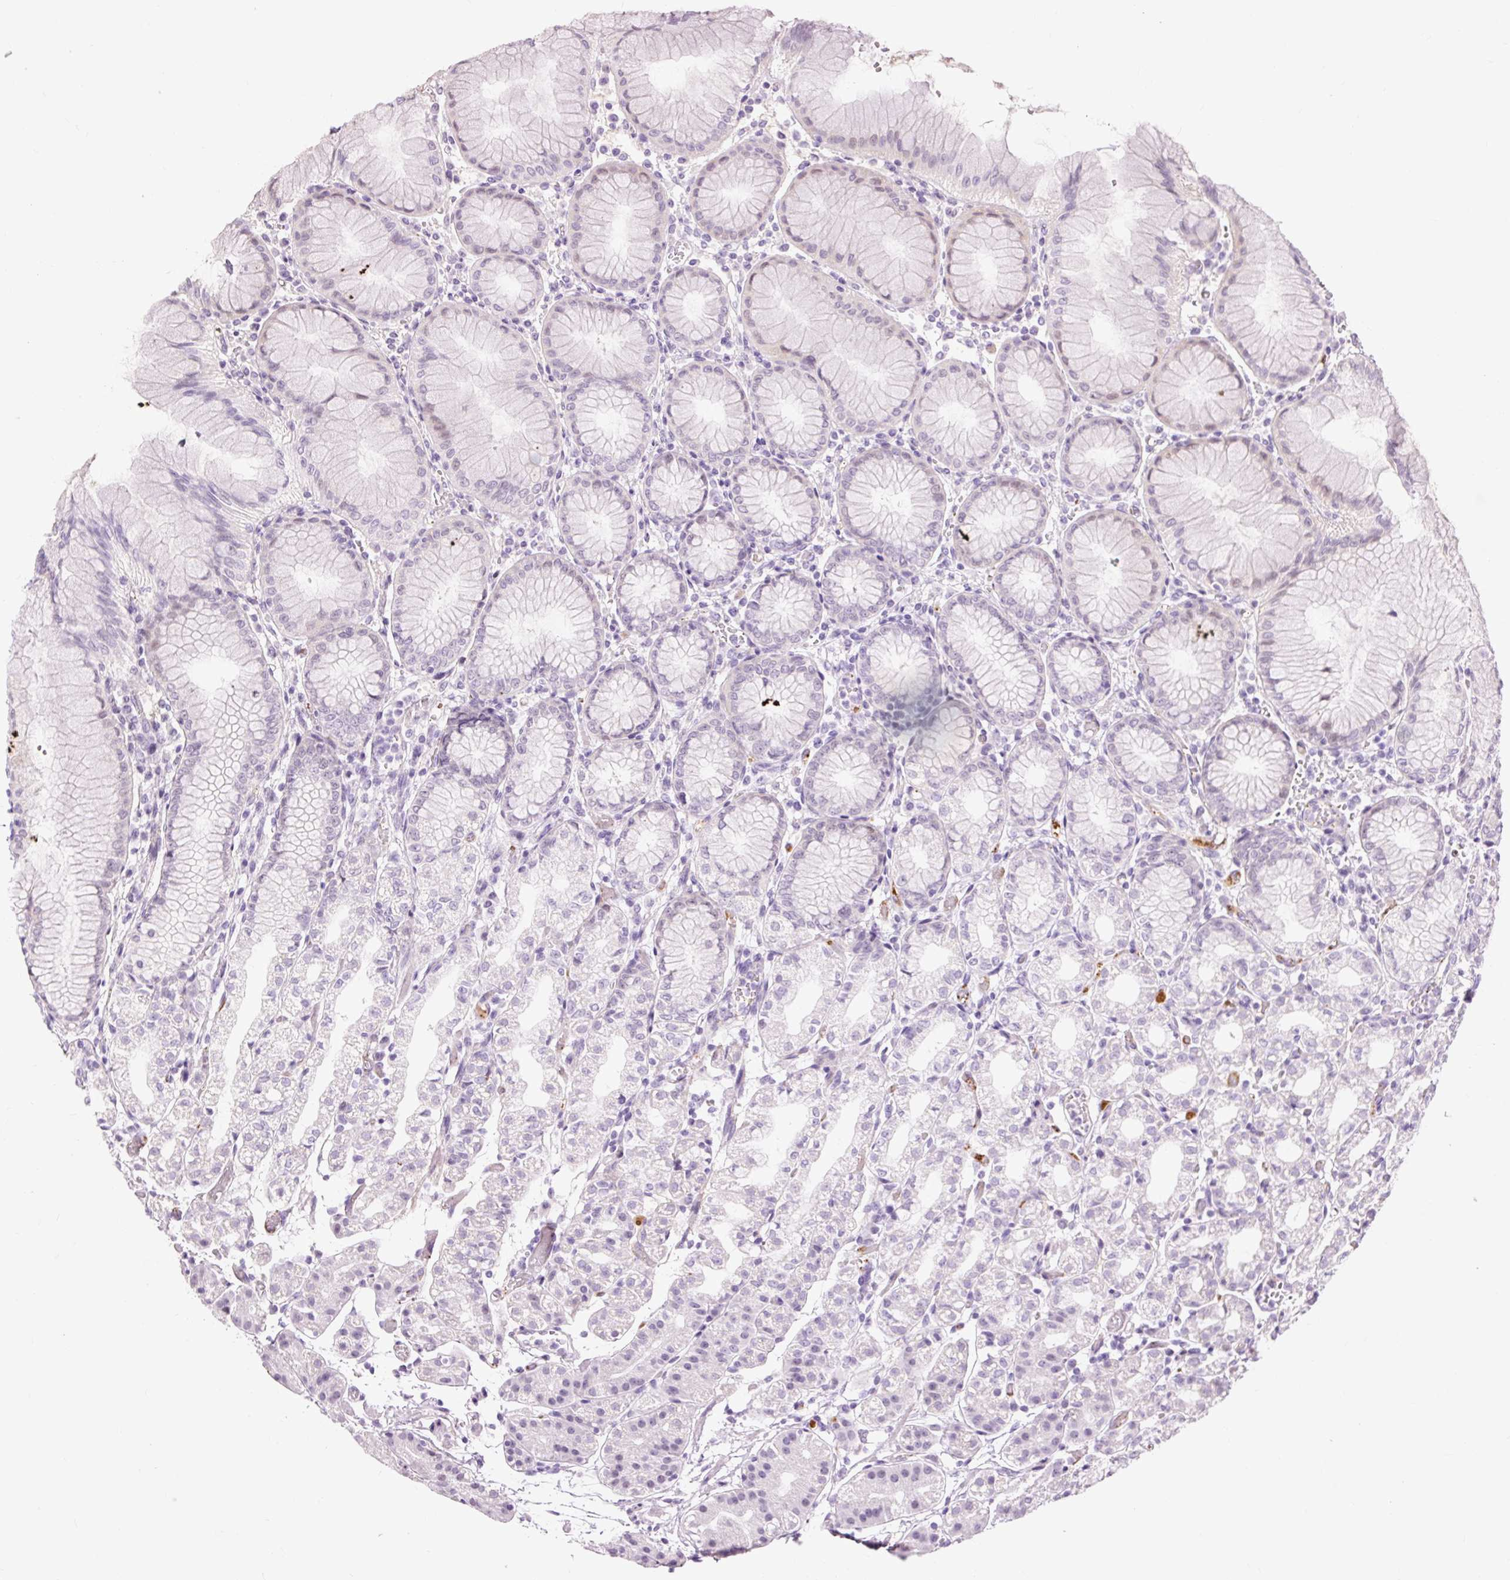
{"staining": {"intensity": "moderate", "quantity": "<25%", "location": "nuclear"}, "tissue": "stomach", "cell_type": "Glandular cells", "image_type": "normal", "snomed": [{"axis": "morphology", "description": "Normal tissue, NOS"}, {"axis": "topography", "description": "Stomach"}], "caption": "A brown stain shows moderate nuclear expression of a protein in glandular cells of normal stomach. (IHC, brightfield microscopy, high magnification).", "gene": "PDE6B", "patient": {"sex": "female", "age": 57}}